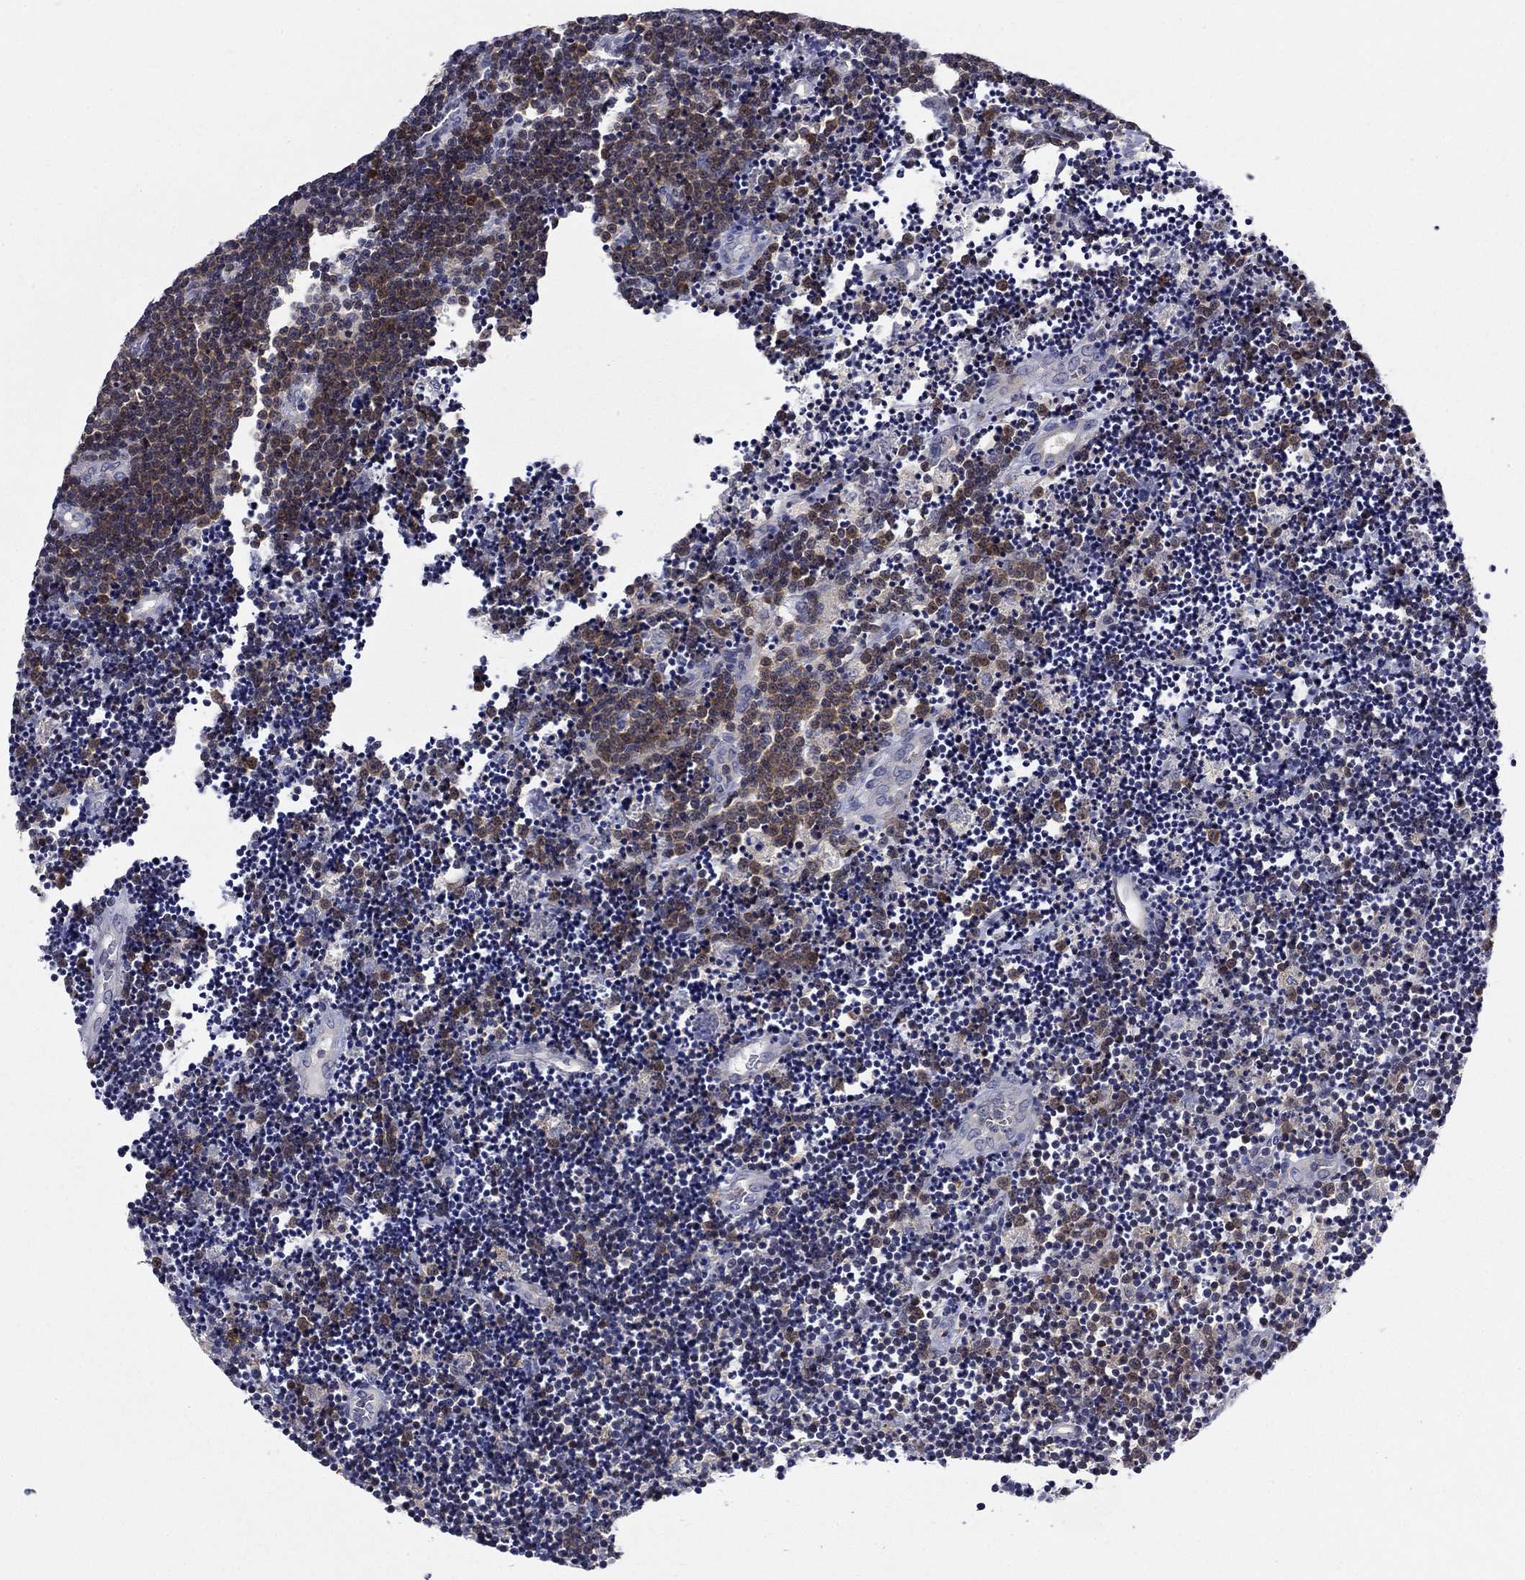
{"staining": {"intensity": "moderate", "quantity": "<25%", "location": "cytoplasmic/membranous"}, "tissue": "lymphoma", "cell_type": "Tumor cells", "image_type": "cancer", "snomed": [{"axis": "morphology", "description": "Malignant lymphoma, non-Hodgkin's type, Low grade"}, {"axis": "topography", "description": "Brain"}], "caption": "There is low levels of moderate cytoplasmic/membranous positivity in tumor cells of lymphoma, as demonstrated by immunohistochemical staining (brown color).", "gene": "POU2F2", "patient": {"sex": "female", "age": 66}}